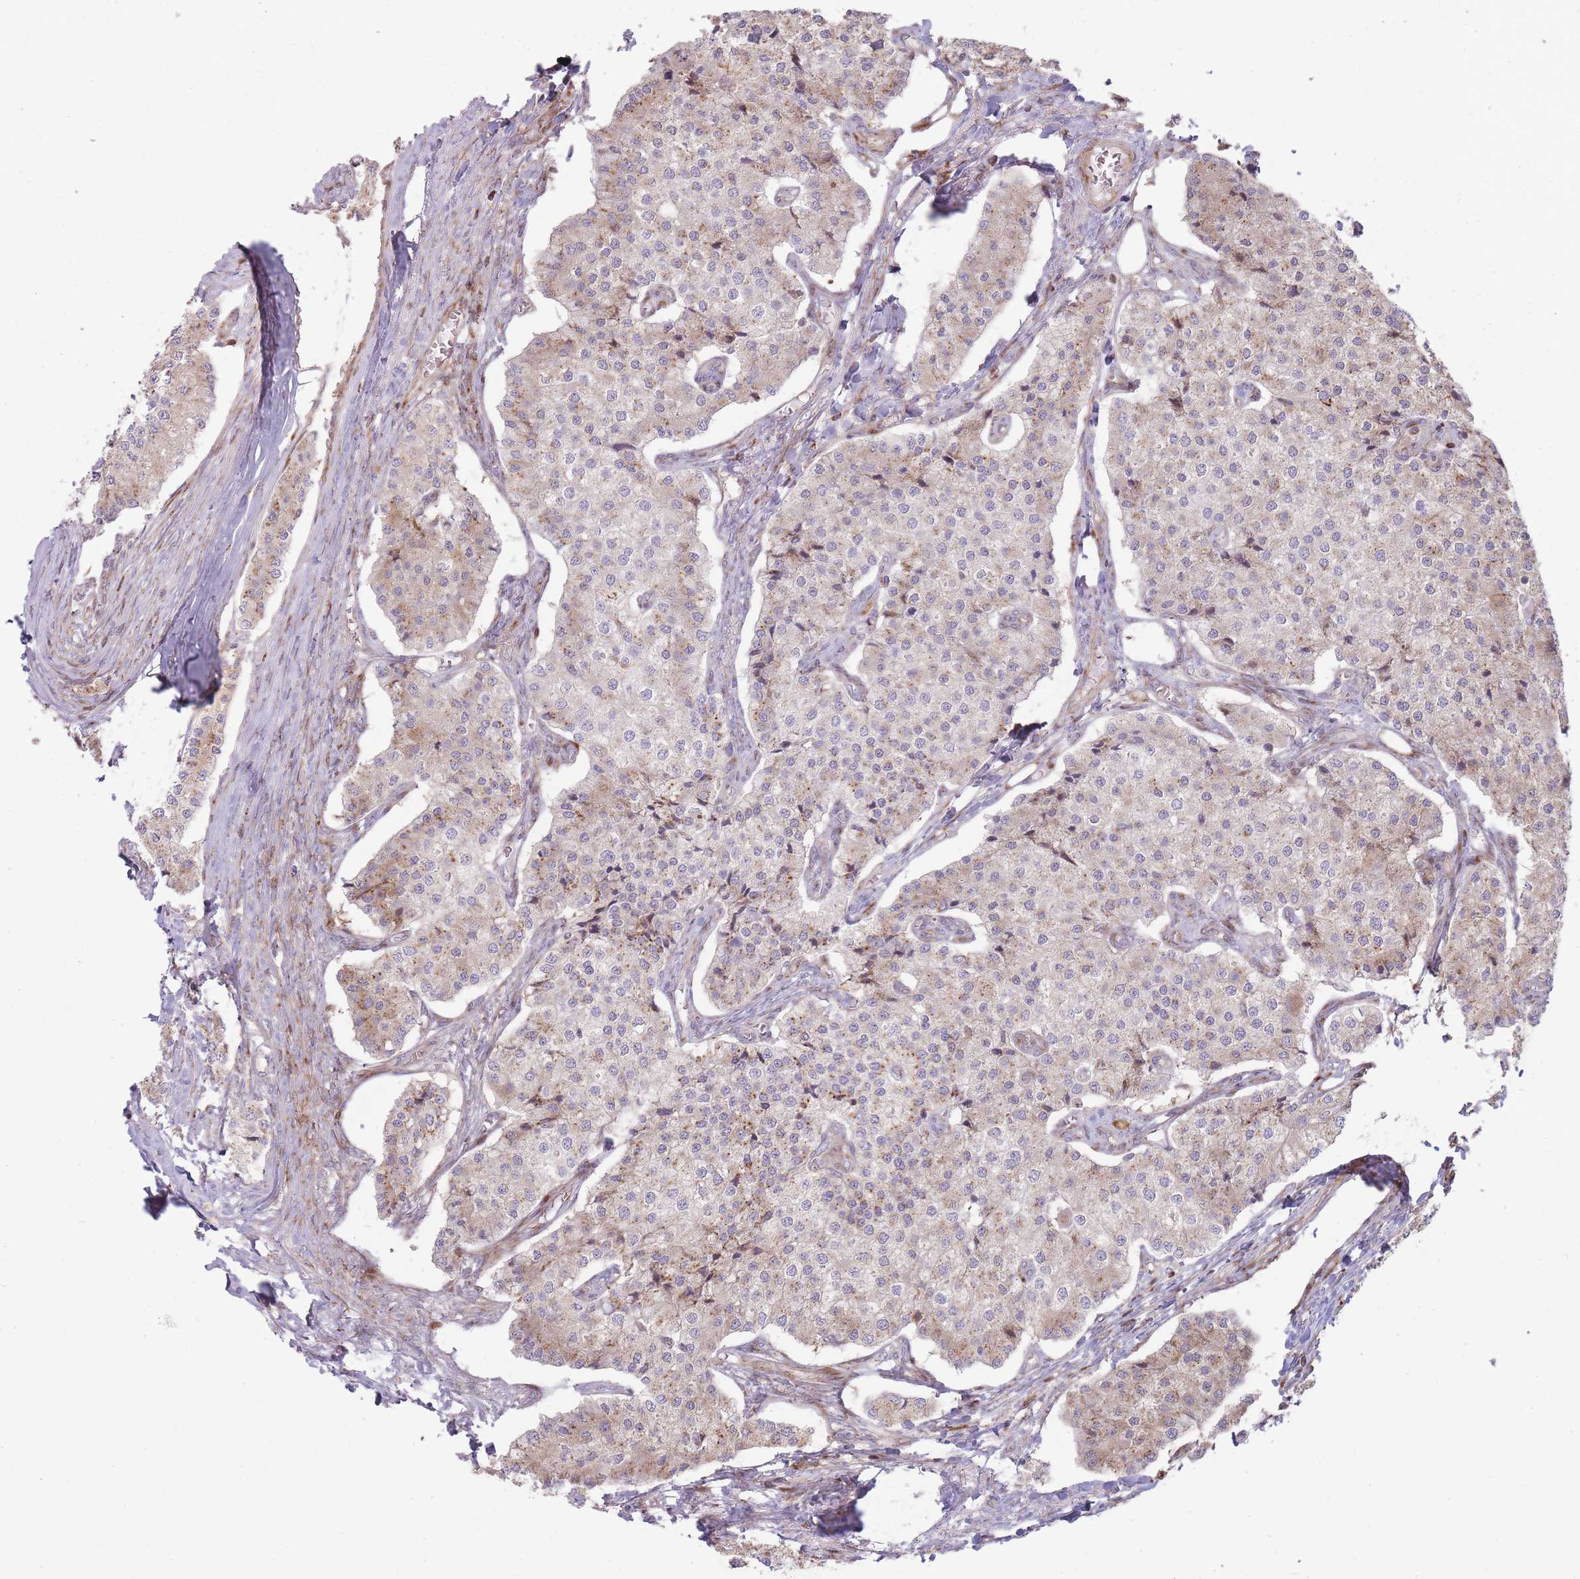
{"staining": {"intensity": "weak", "quantity": "25%-75%", "location": "cytoplasmic/membranous"}, "tissue": "carcinoid", "cell_type": "Tumor cells", "image_type": "cancer", "snomed": [{"axis": "morphology", "description": "Carcinoid, malignant, NOS"}, {"axis": "topography", "description": "Colon"}], "caption": "The micrograph displays staining of carcinoid, revealing weak cytoplasmic/membranous protein expression (brown color) within tumor cells. (Brightfield microscopy of DAB IHC at high magnification).", "gene": "PPP3R2", "patient": {"sex": "female", "age": 52}}